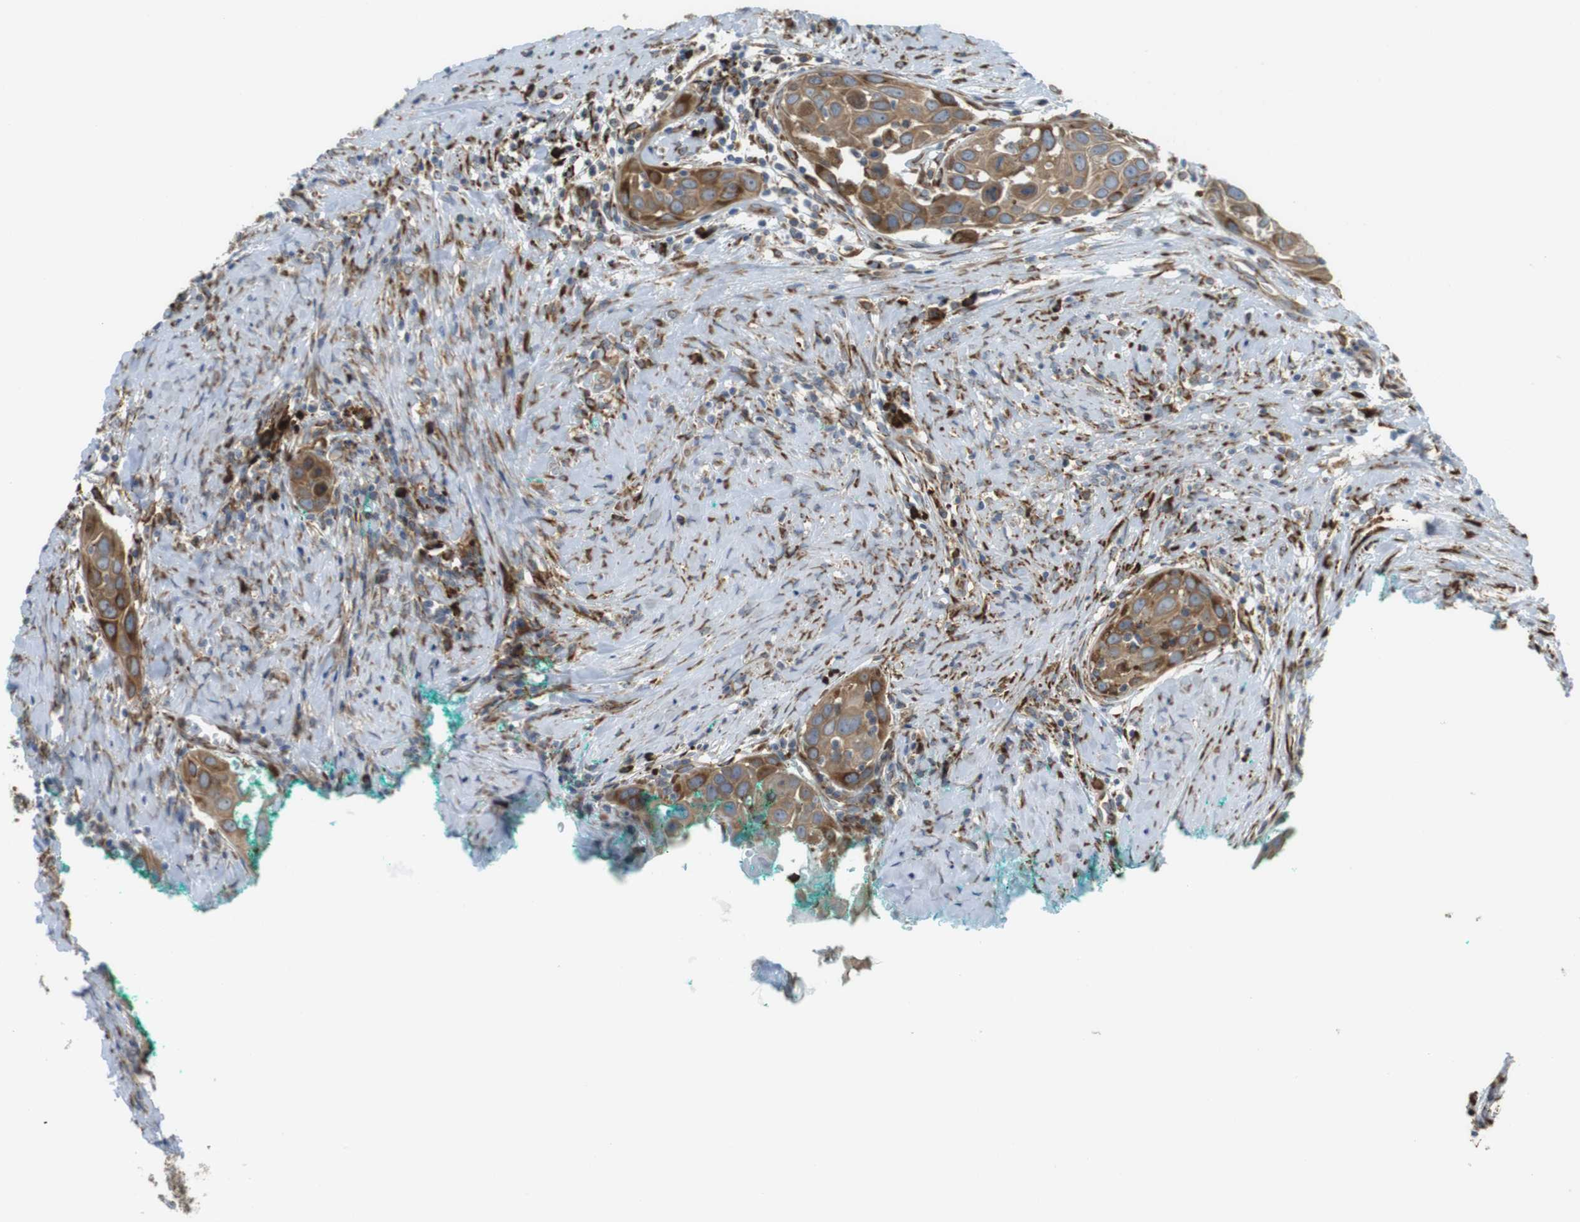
{"staining": {"intensity": "moderate", "quantity": ">75%", "location": "cytoplasmic/membranous"}, "tissue": "head and neck cancer", "cell_type": "Tumor cells", "image_type": "cancer", "snomed": [{"axis": "morphology", "description": "Squamous cell carcinoma, NOS"}, {"axis": "topography", "description": "Oral tissue"}, {"axis": "topography", "description": "Head-Neck"}], "caption": "Human squamous cell carcinoma (head and neck) stained with a brown dye shows moderate cytoplasmic/membranous positive positivity in about >75% of tumor cells.", "gene": "MBOAT2", "patient": {"sex": "female", "age": 50}}